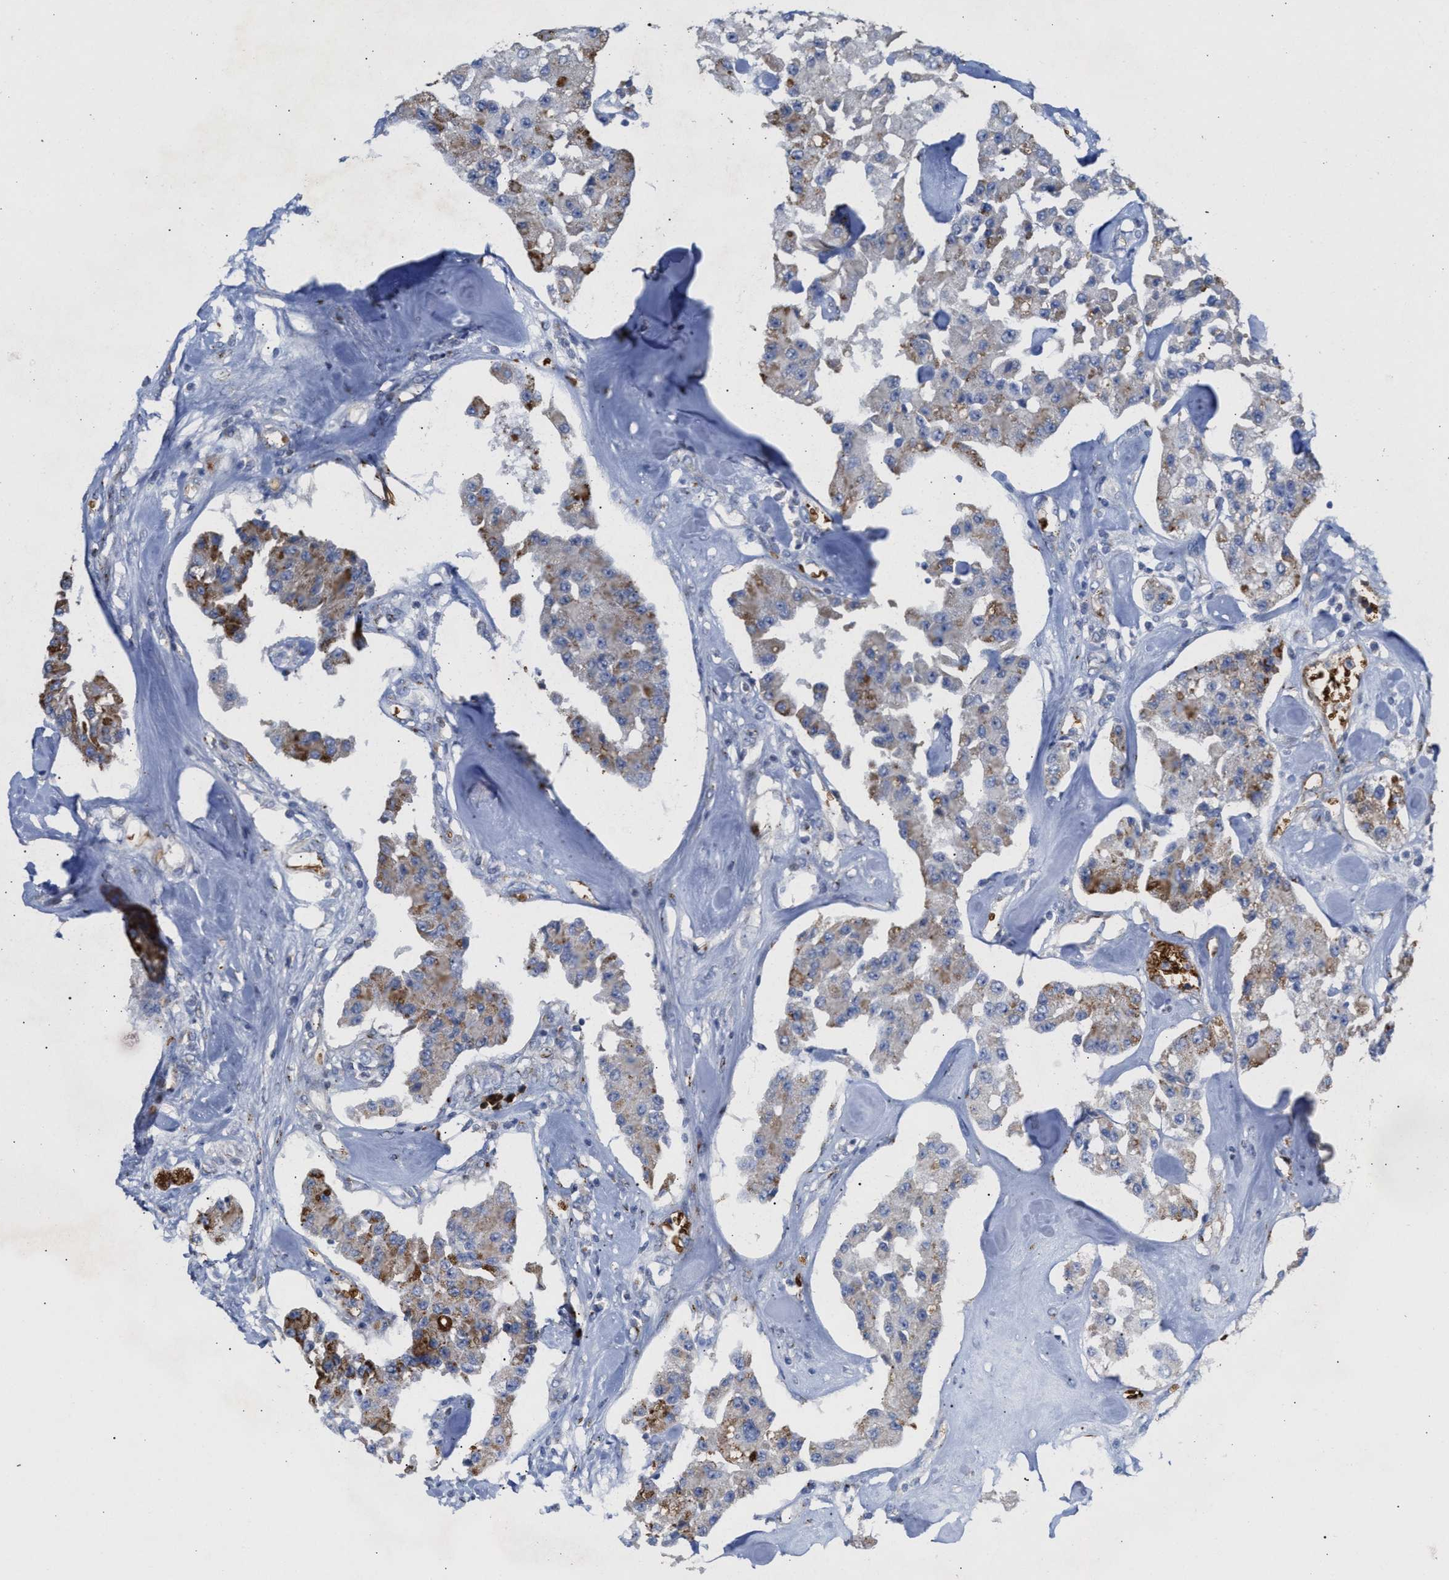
{"staining": {"intensity": "strong", "quantity": "25%-75%", "location": "cytoplasmic/membranous"}, "tissue": "carcinoid", "cell_type": "Tumor cells", "image_type": "cancer", "snomed": [{"axis": "morphology", "description": "Carcinoid, malignant, NOS"}, {"axis": "topography", "description": "Pancreas"}], "caption": "Protein staining of carcinoid tissue reveals strong cytoplasmic/membranous expression in approximately 25%-75% of tumor cells. Nuclei are stained in blue.", "gene": "CCL2", "patient": {"sex": "male", "age": 41}}